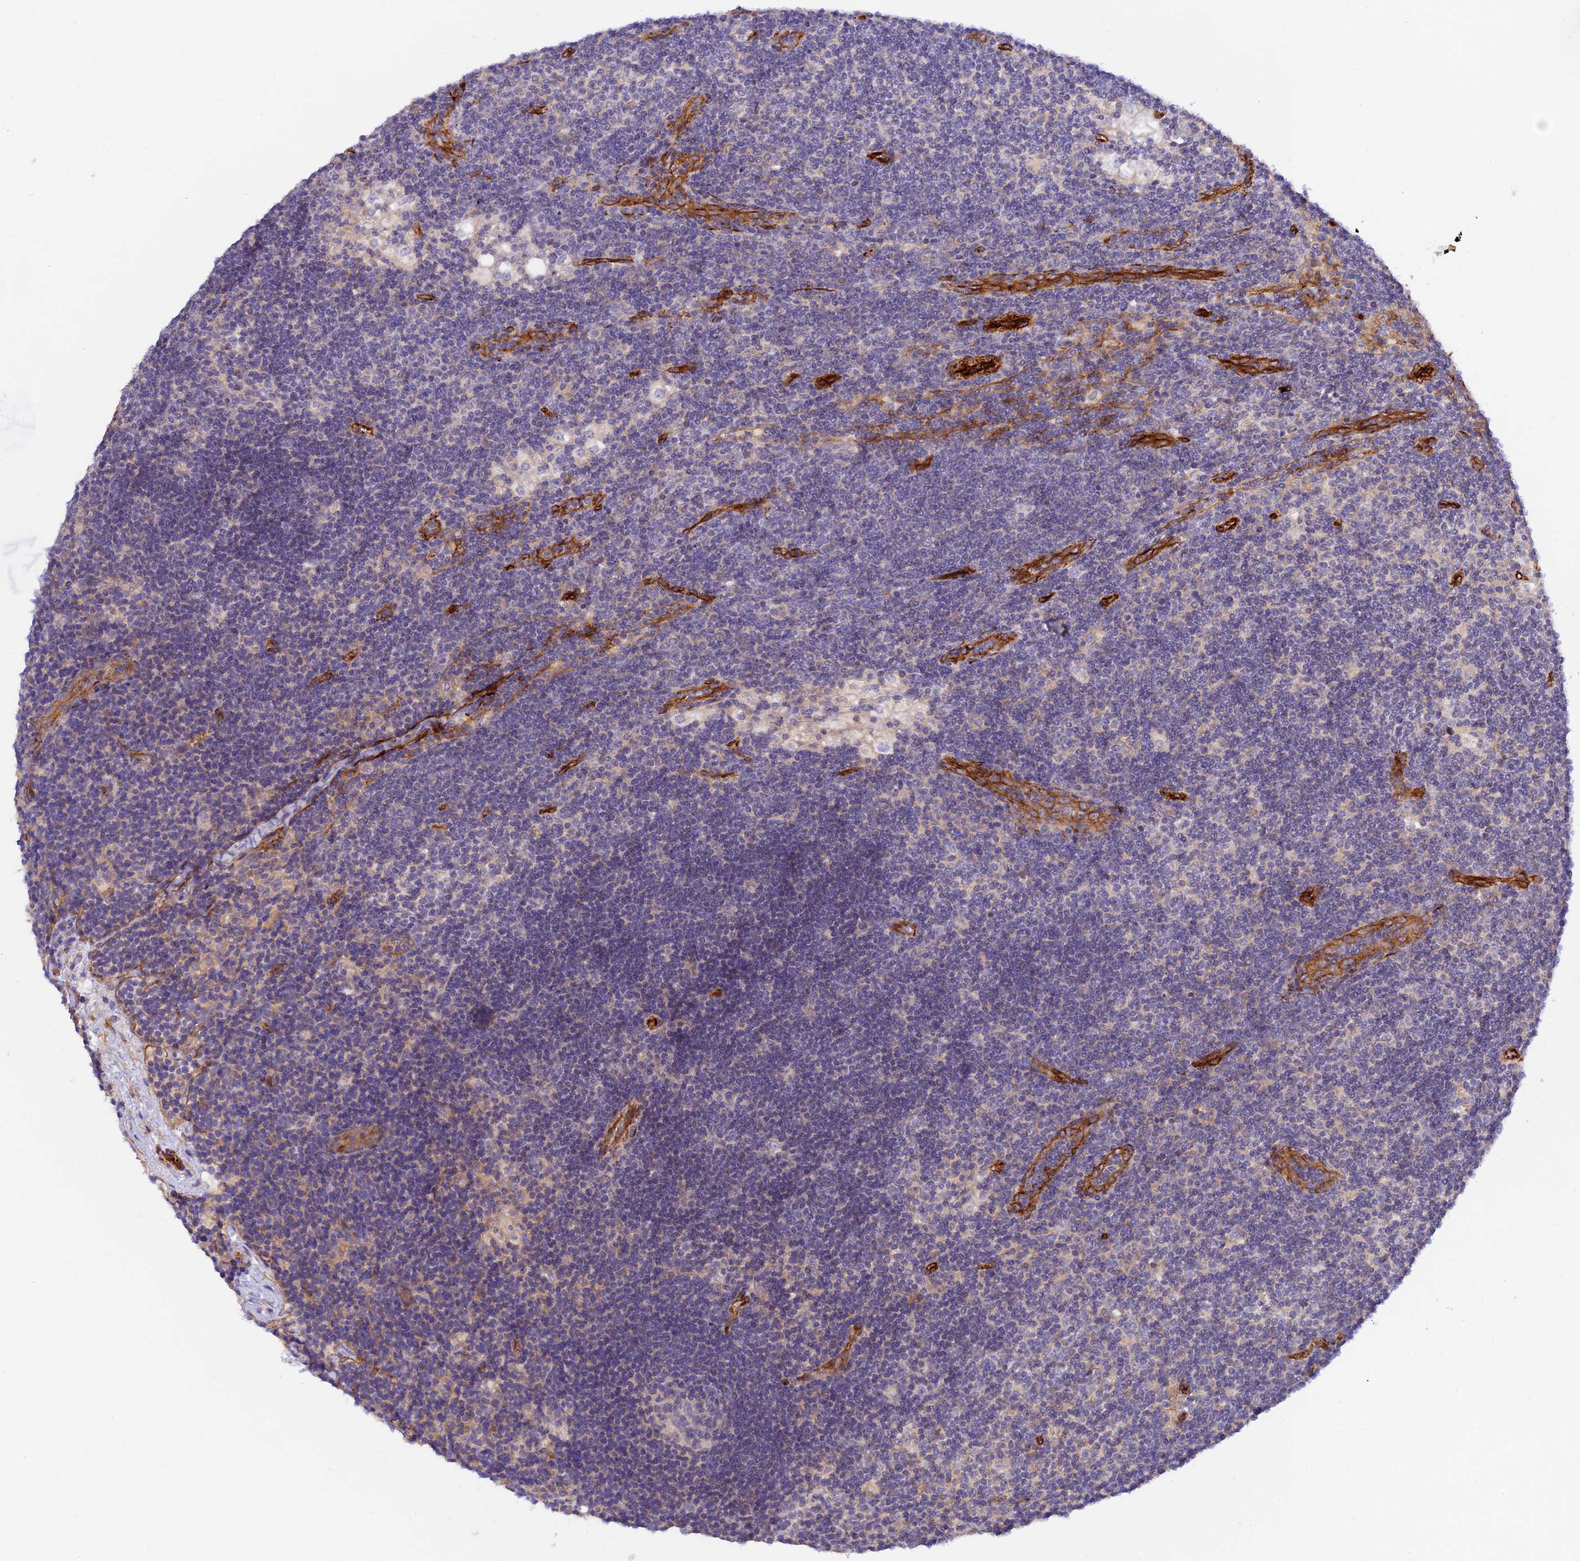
{"staining": {"intensity": "negative", "quantity": "none", "location": "none"}, "tissue": "lymph node", "cell_type": "Germinal center cells", "image_type": "normal", "snomed": [{"axis": "morphology", "description": "Normal tissue, NOS"}, {"axis": "topography", "description": "Lymph node"}], "caption": "The IHC image has no significant staining in germinal center cells of lymph node. (DAB IHC, high magnification).", "gene": "MYO9A", "patient": {"sex": "male", "age": 24}}